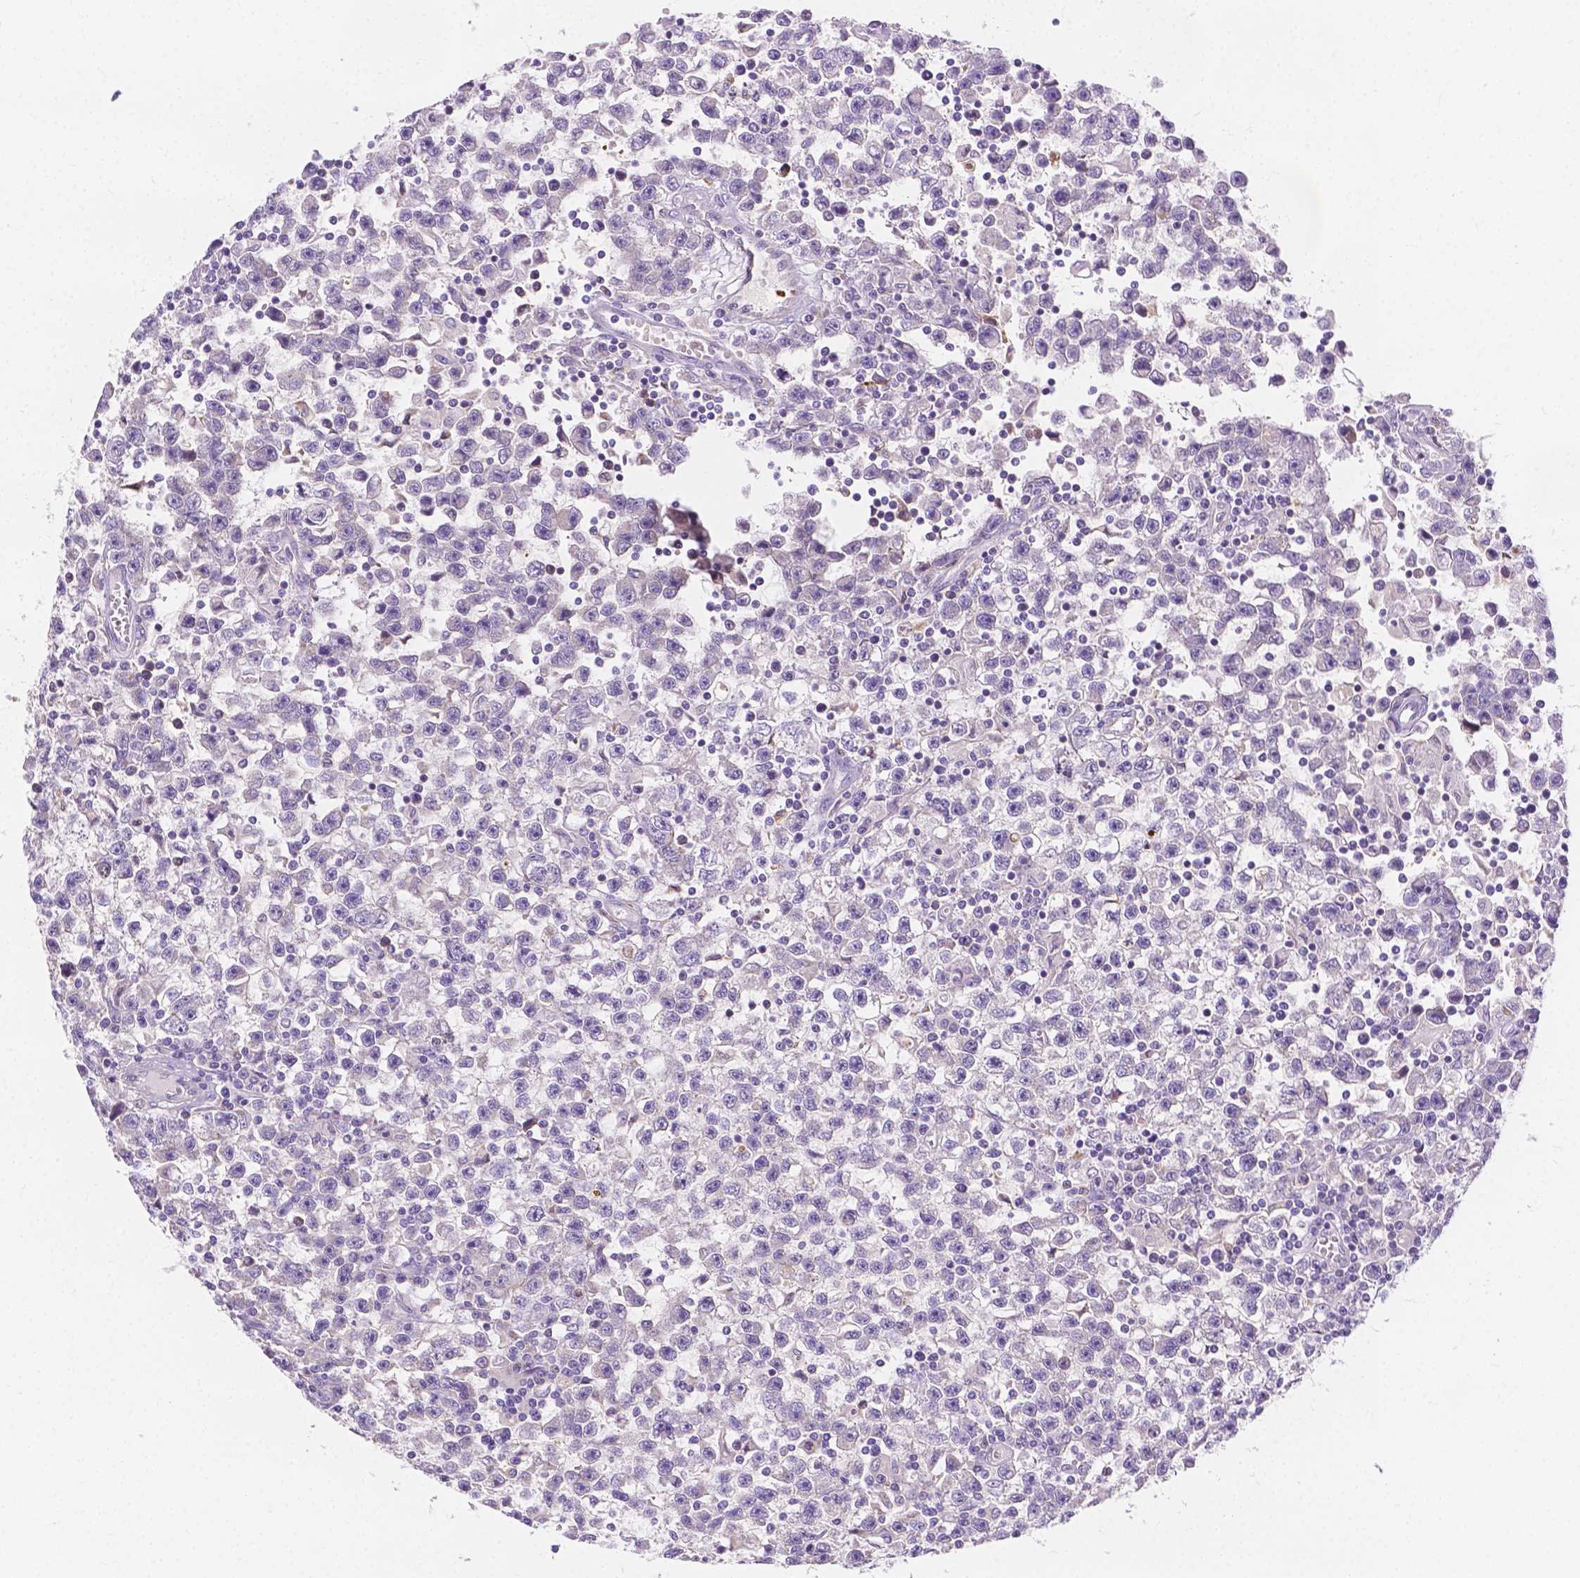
{"staining": {"intensity": "negative", "quantity": "none", "location": "none"}, "tissue": "testis cancer", "cell_type": "Tumor cells", "image_type": "cancer", "snomed": [{"axis": "morphology", "description": "Seminoma, NOS"}, {"axis": "topography", "description": "Testis"}], "caption": "This is an IHC histopathology image of testis cancer (seminoma). There is no expression in tumor cells.", "gene": "ZNRD2", "patient": {"sex": "male", "age": 31}}